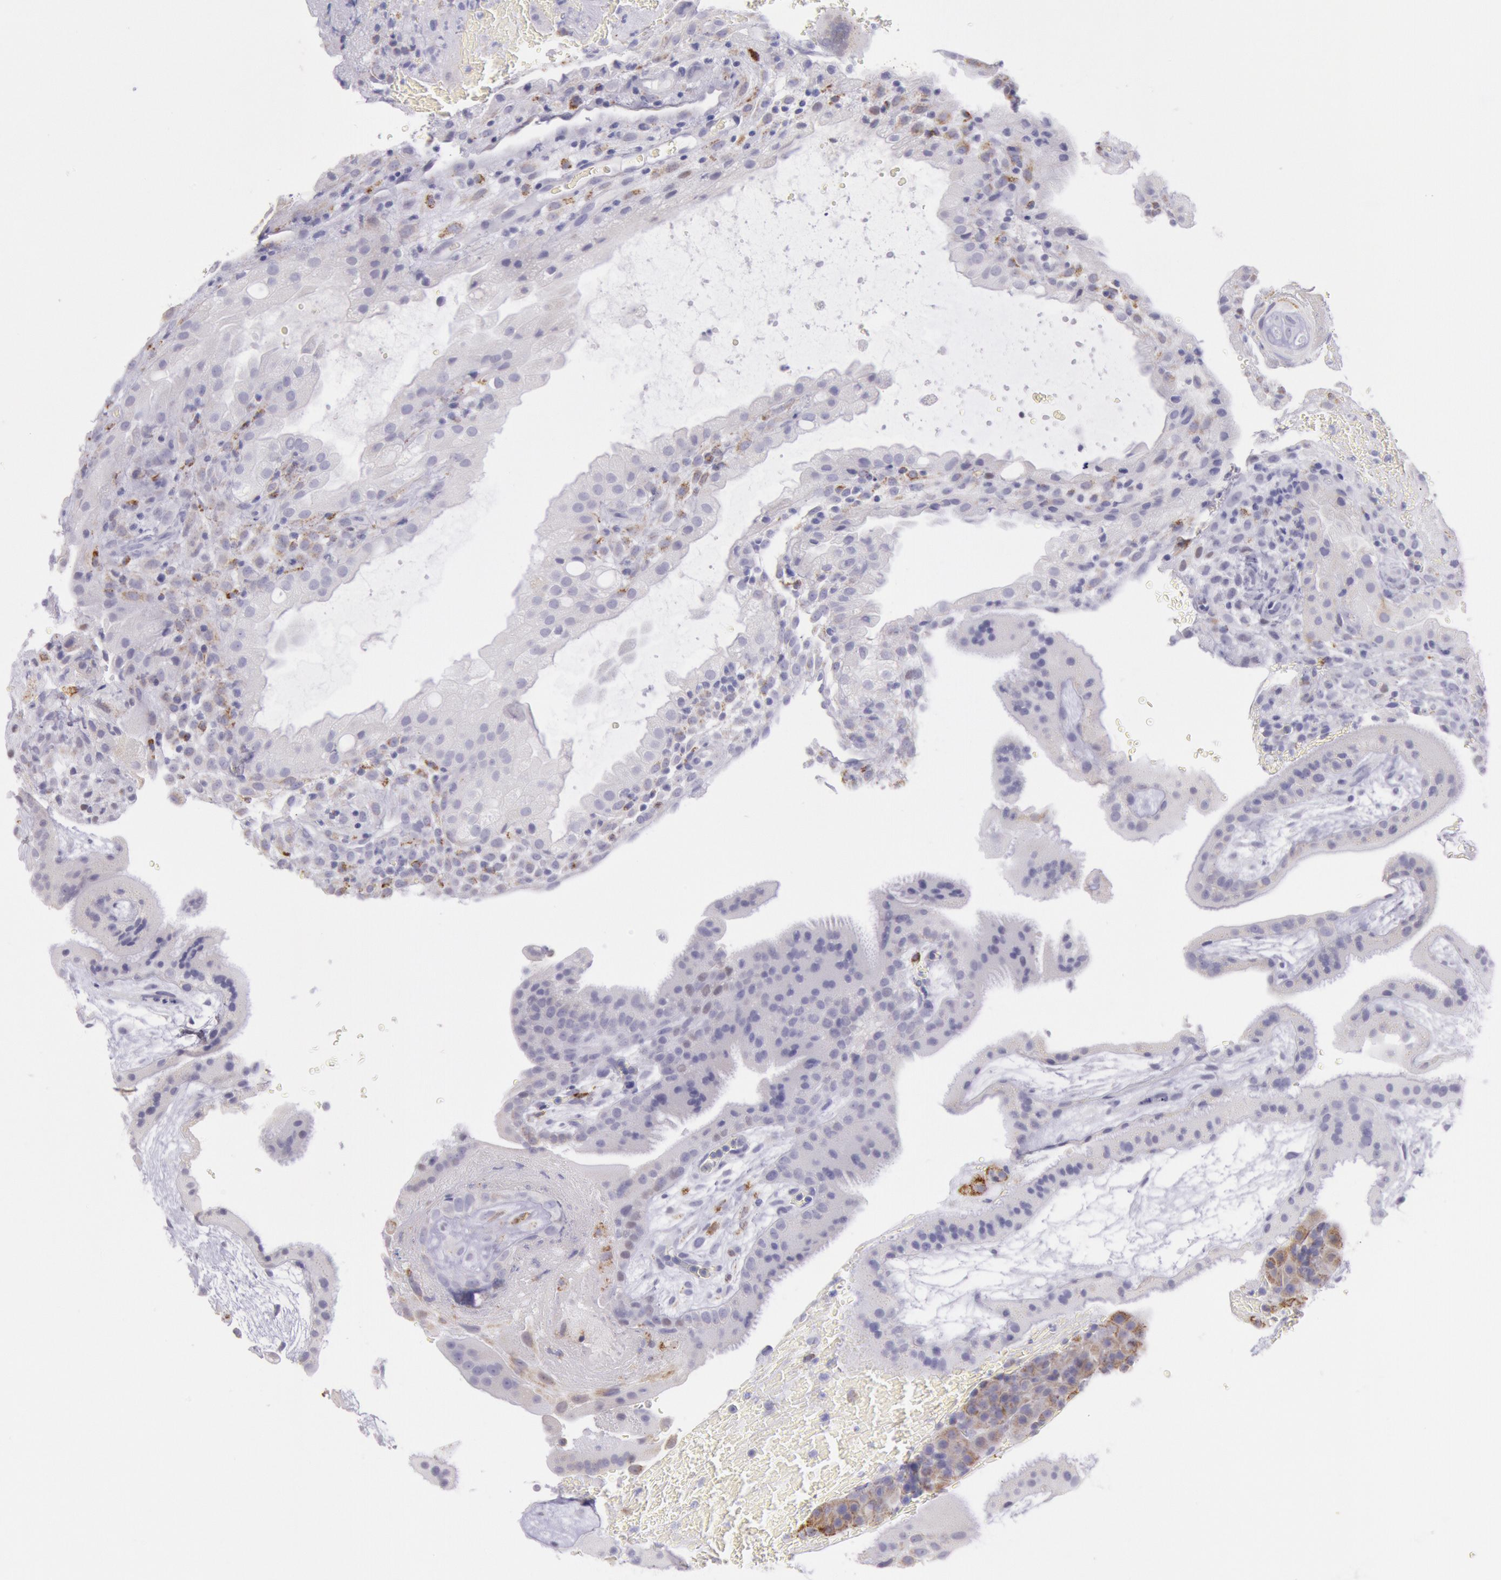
{"staining": {"intensity": "weak", "quantity": "<25%", "location": "cytoplasmic/membranous"}, "tissue": "placenta", "cell_type": "Decidual cells", "image_type": "normal", "snomed": [{"axis": "morphology", "description": "Normal tissue, NOS"}, {"axis": "topography", "description": "Placenta"}], "caption": "Normal placenta was stained to show a protein in brown. There is no significant staining in decidual cells. (Immunohistochemistry, brightfield microscopy, high magnification).", "gene": "FRMD6", "patient": {"sex": "female", "age": 19}}